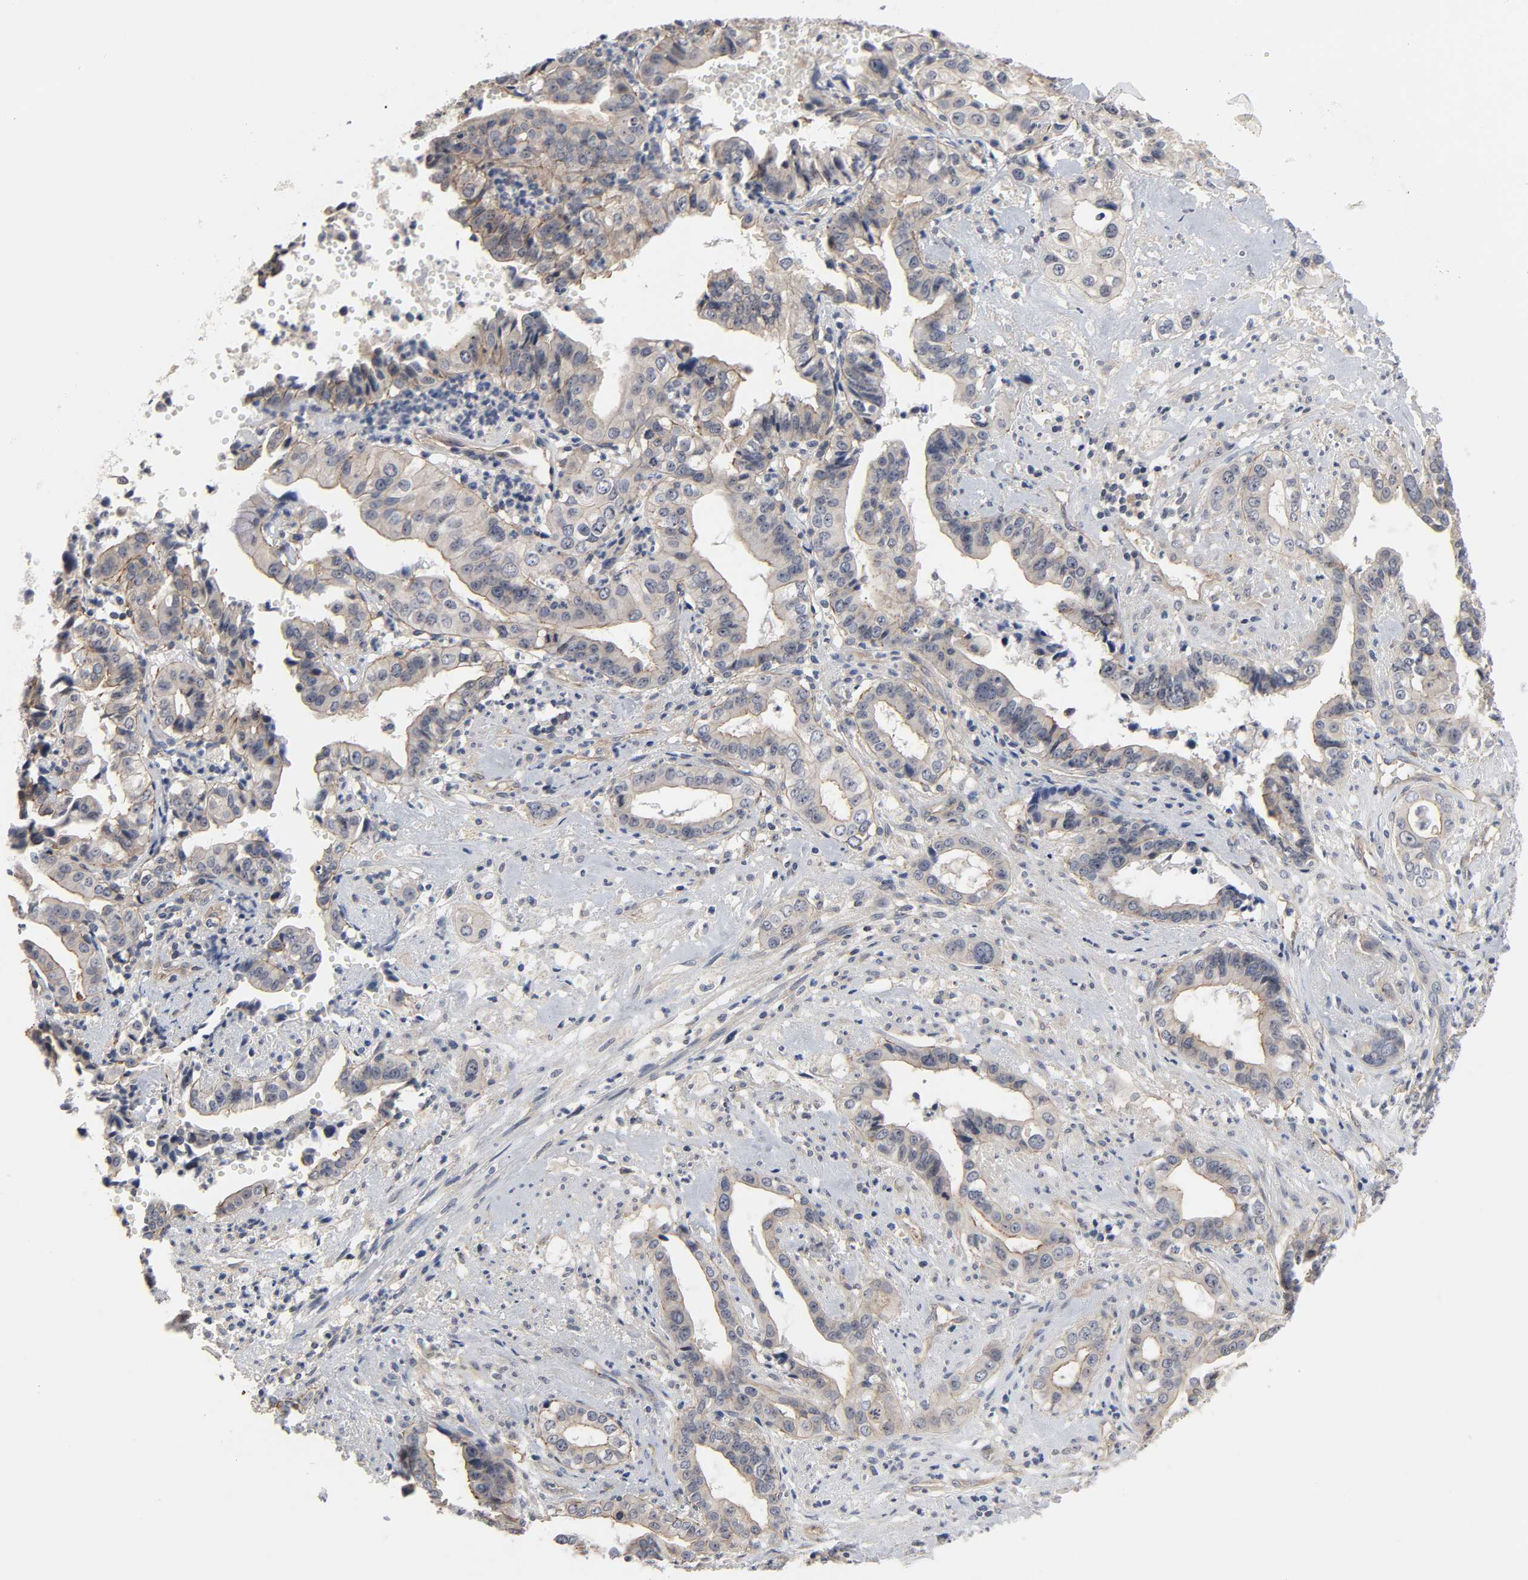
{"staining": {"intensity": "weak", "quantity": ">75%", "location": "cytoplasmic/membranous"}, "tissue": "liver cancer", "cell_type": "Tumor cells", "image_type": "cancer", "snomed": [{"axis": "morphology", "description": "Cholangiocarcinoma"}, {"axis": "topography", "description": "Liver"}], "caption": "Liver cancer stained with a protein marker exhibits weak staining in tumor cells.", "gene": "DDX10", "patient": {"sex": "female", "age": 61}}